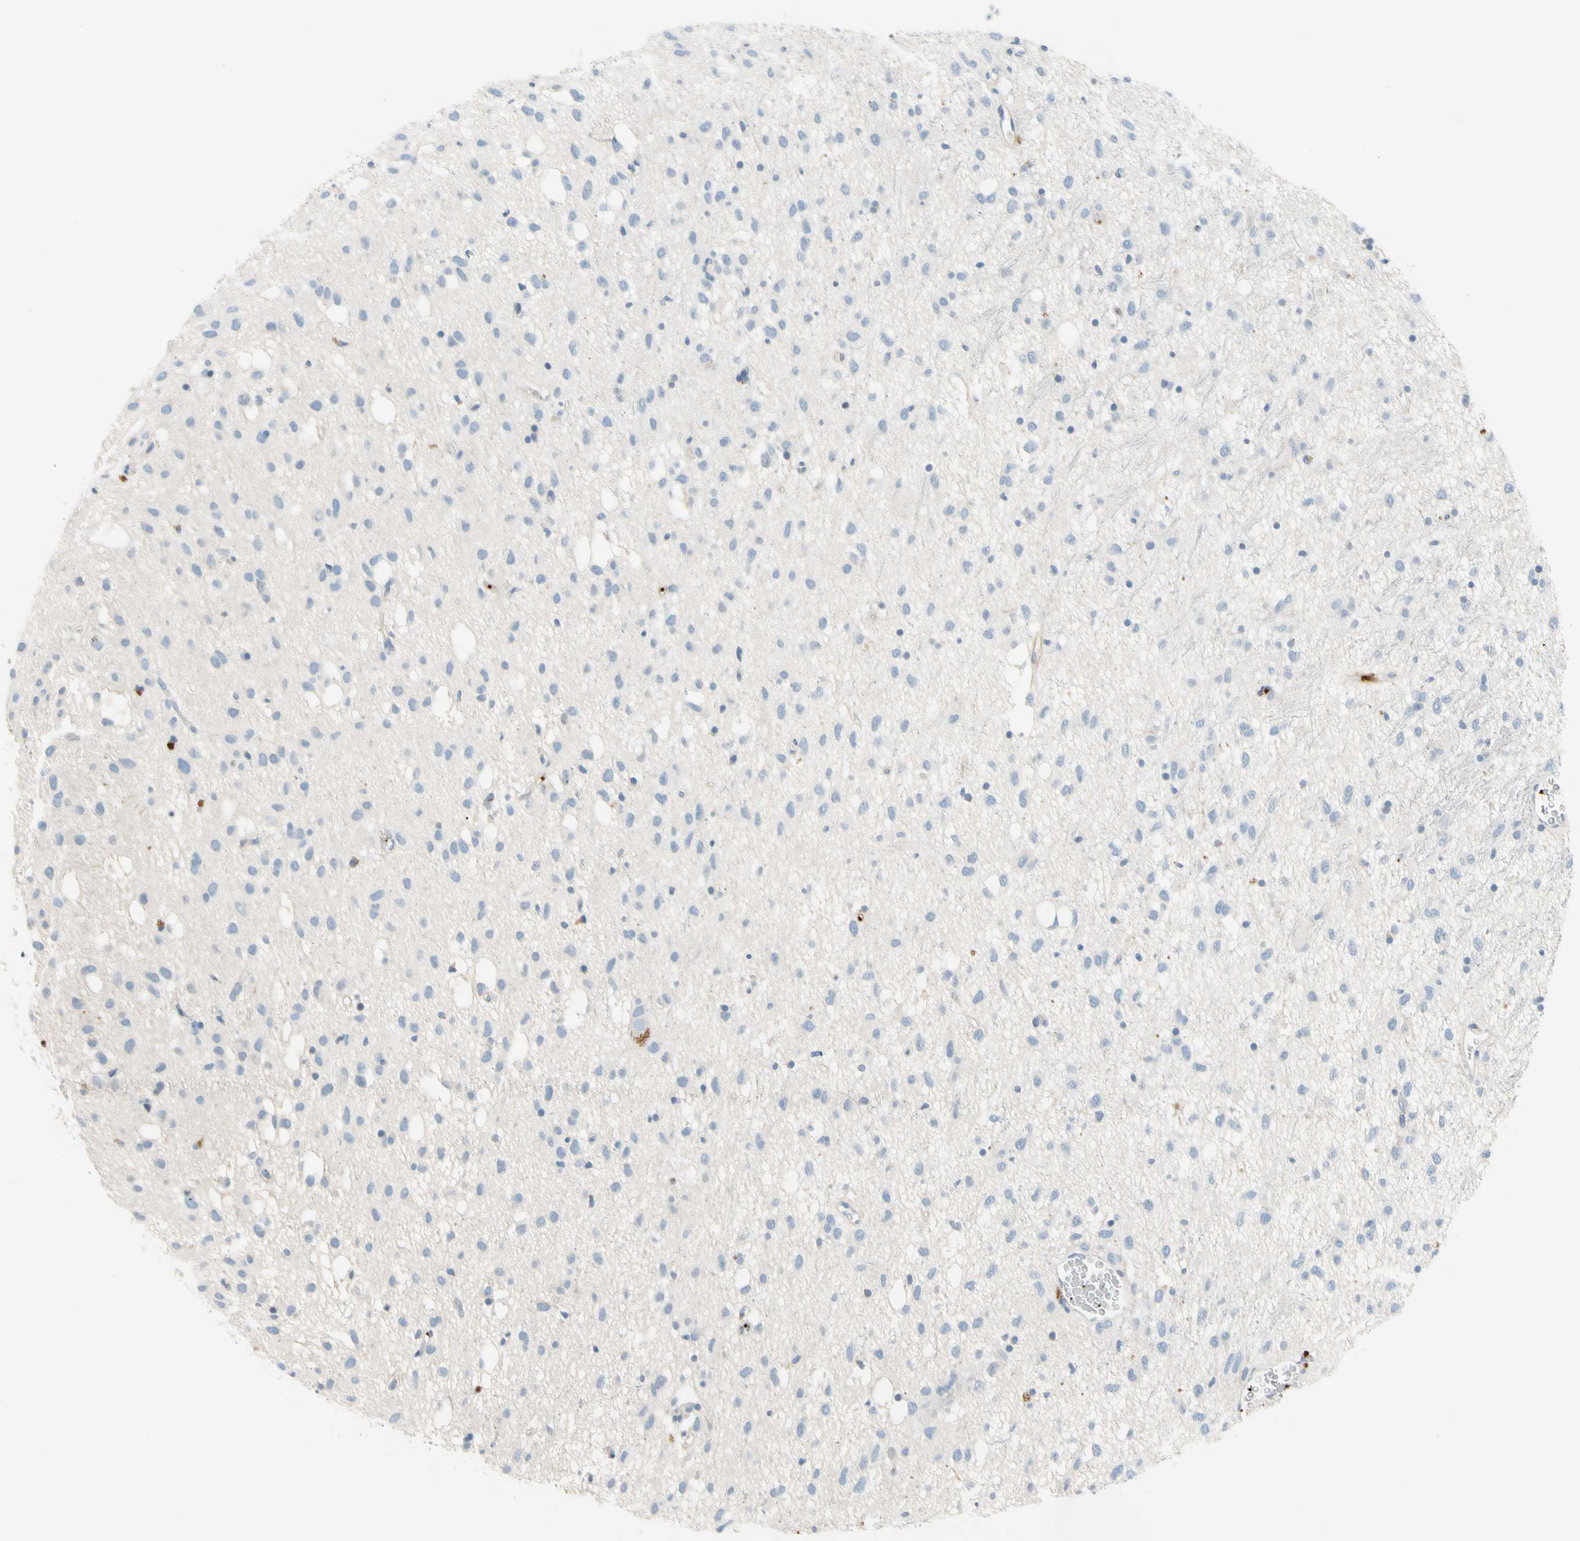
{"staining": {"intensity": "negative", "quantity": "none", "location": "none"}, "tissue": "glioma", "cell_type": "Tumor cells", "image_type": "cancer", "snomed": [{"axis": "morphology", "description": "Glioma, malignant, Low grade"}, {"axis": "topography", "description": "Brain"}], "caption": "This histopathology image is of malignant low-grade glioma stained with IHC to label a protein in brown with the nuclei are counter-stained blue. There is no expression in tumor cells.", "gene": "PPBP", "patient": {"sex": "male", "age": 77}}